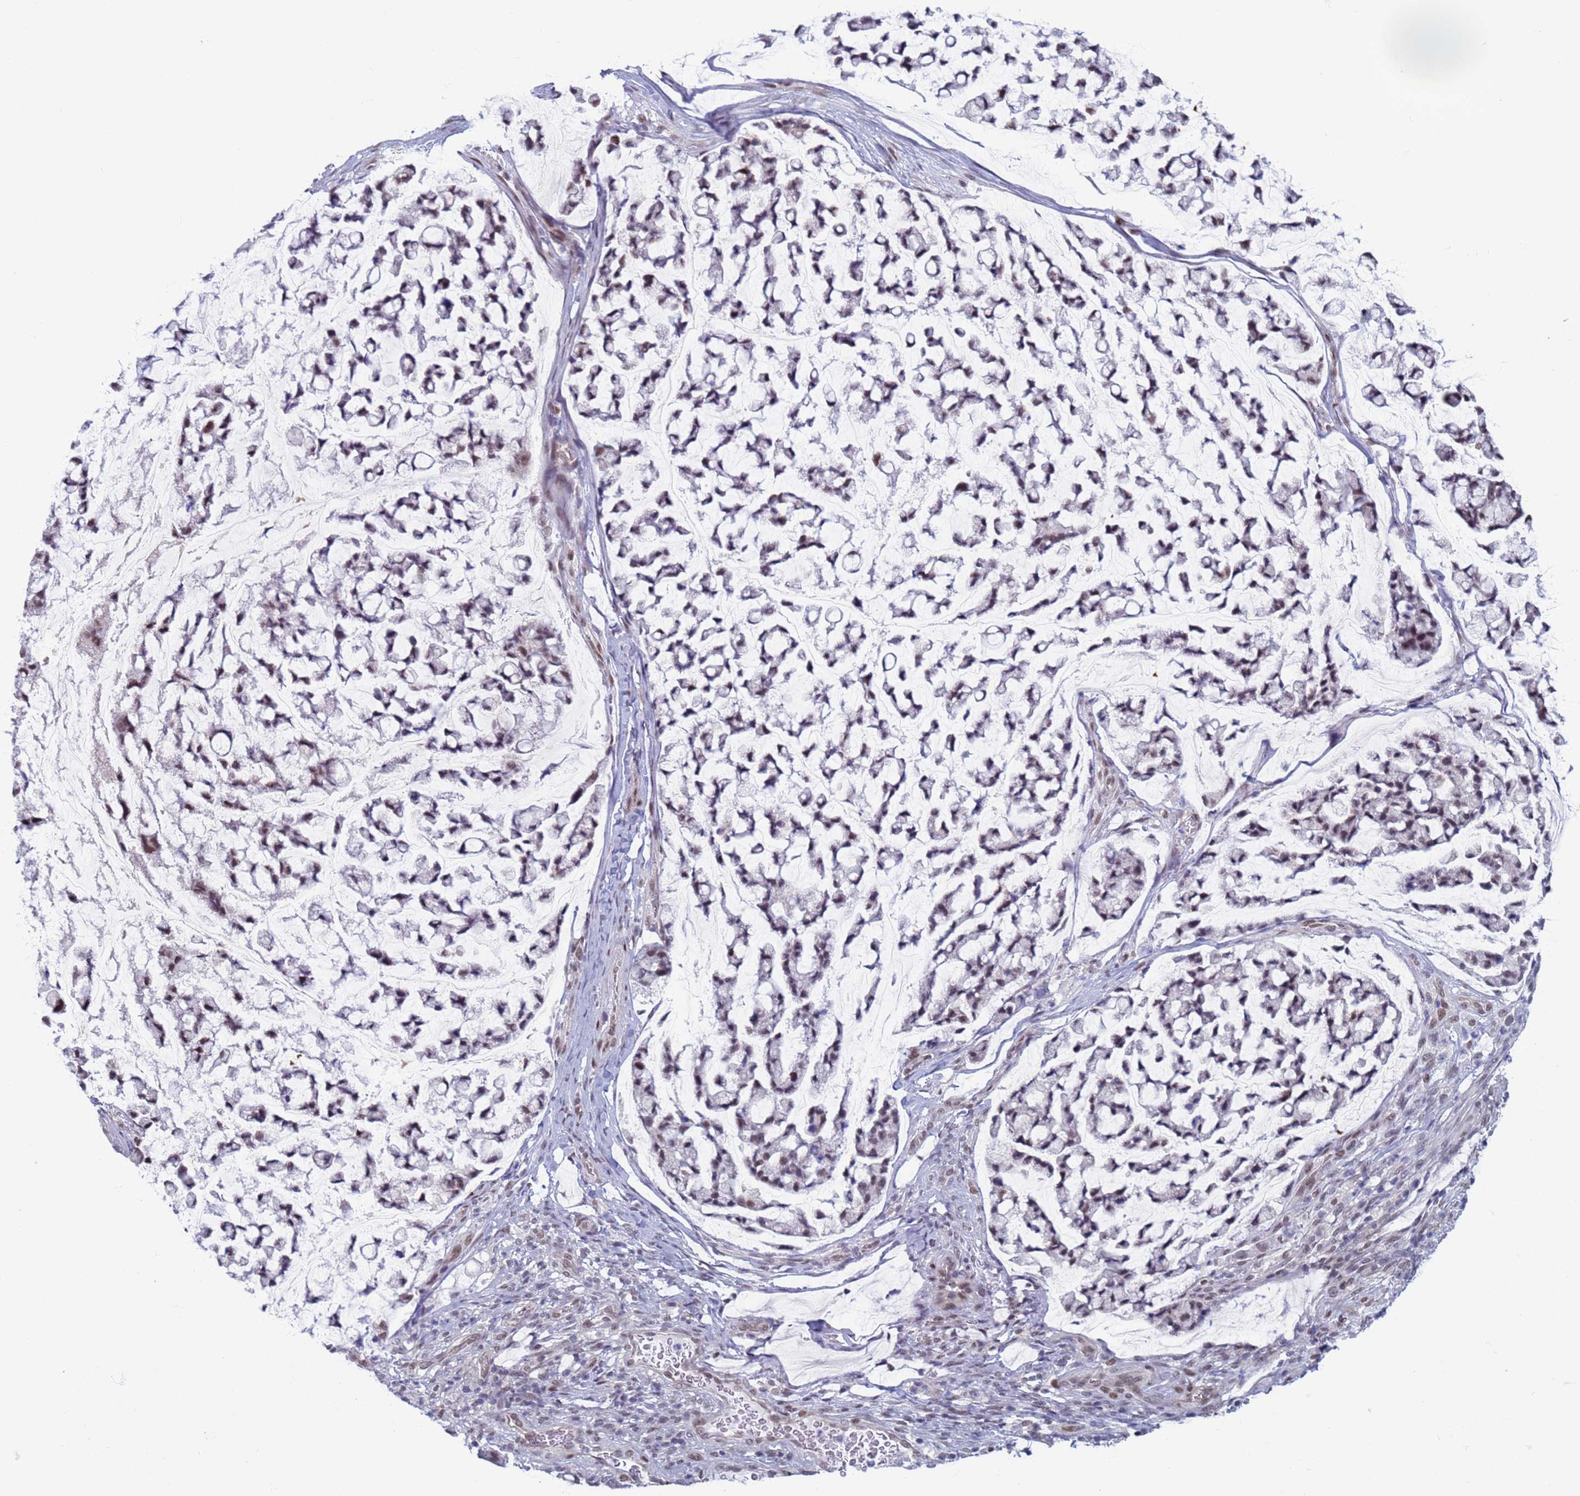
{"staining": {"intensity": "weak", "quantity": ">75%", "location": "nuclear"}, "tissue": "stomach cancer", "cell_type": "Tumor cells", "image_type": "cancer", "snomed": [{"axis": "morphology", "description": "Adenocarcinoma, NOS"}, {"axis": "topography", "description": "Stomach, lower"}], "caption": "DAB immunohistochemical staining of stomach cancer (adenocarcinoma) displays weak nuclear protein positivity in approximately >75% of tumor cells.", "gene": "SAE1", "patient": {"sex": "male", "age": 67}}